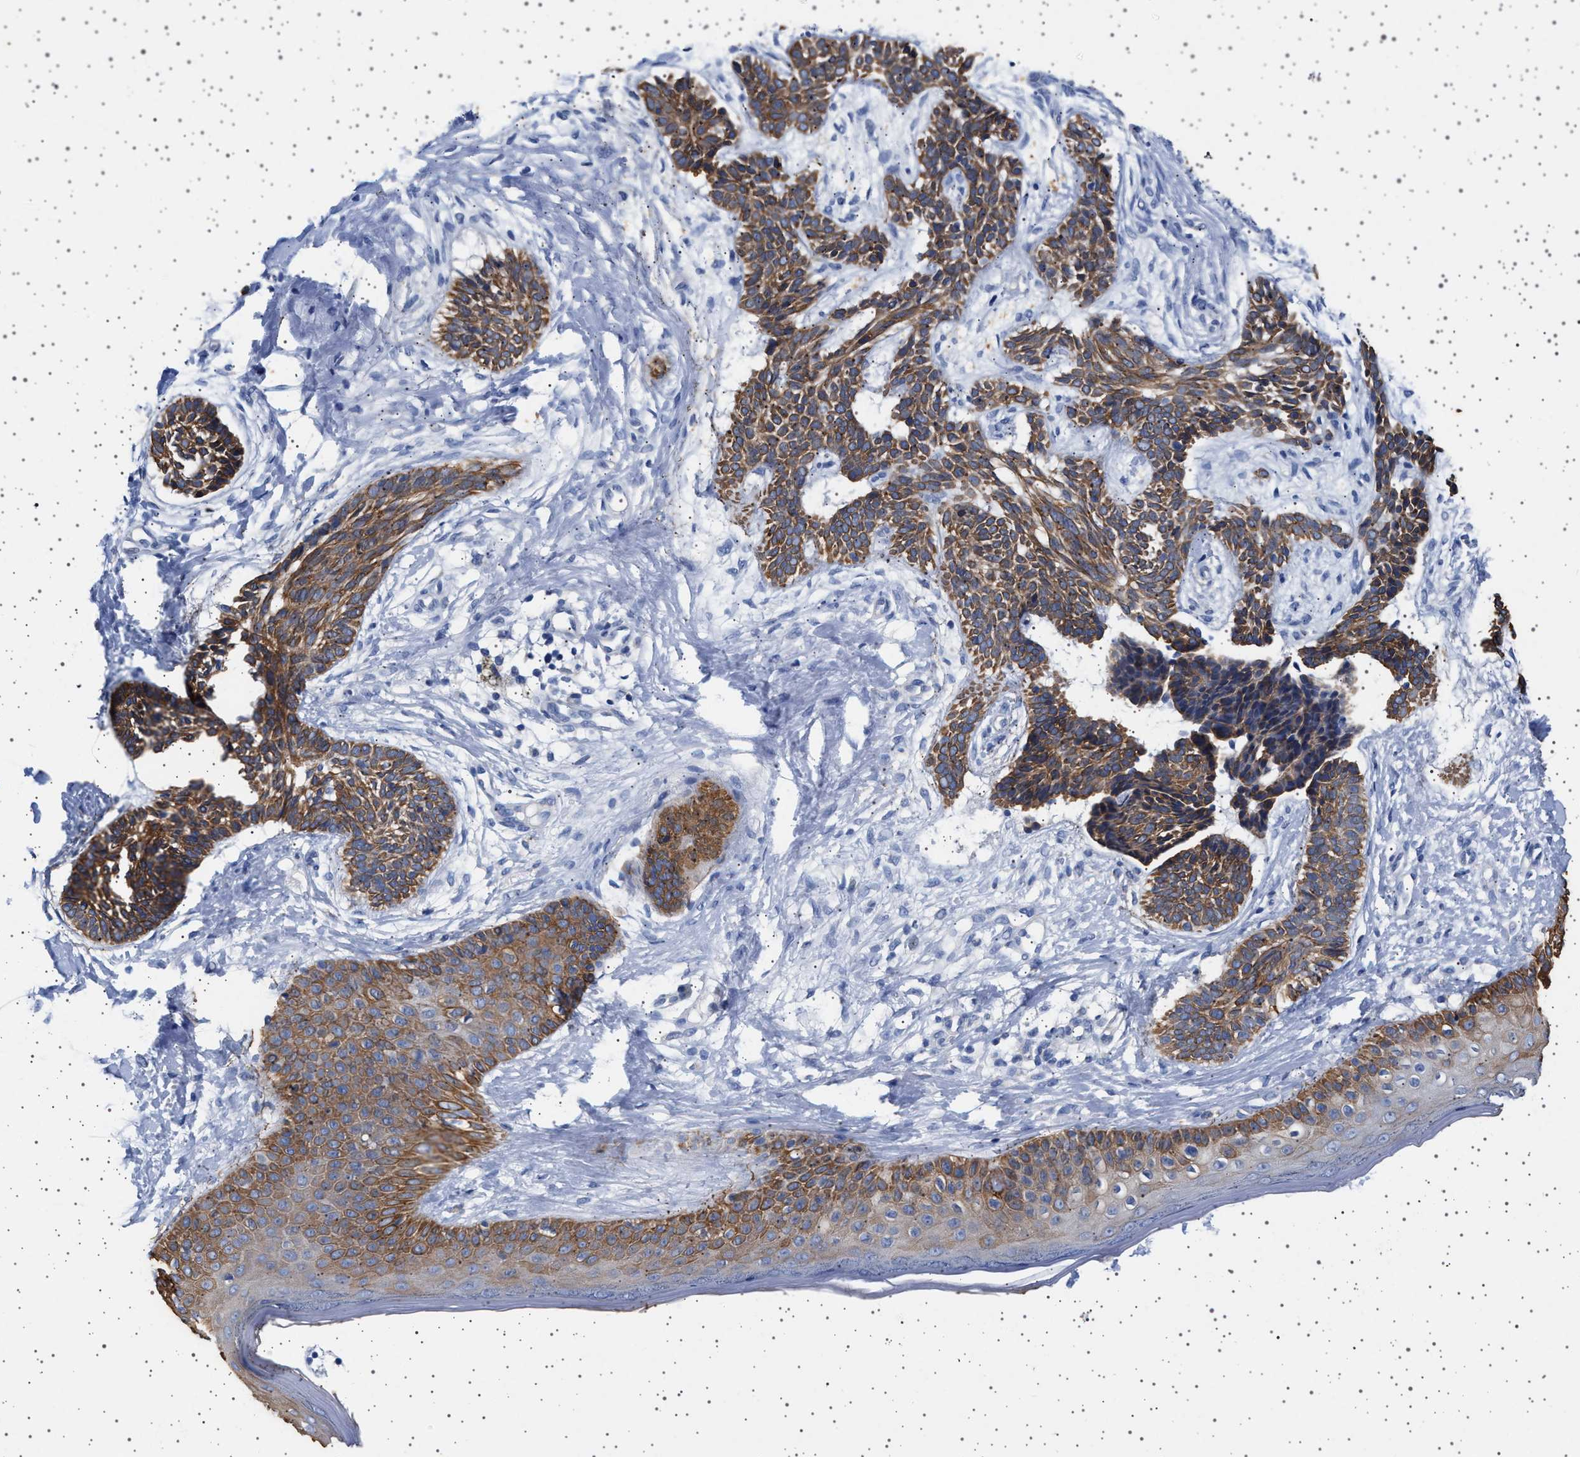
{"staining": {"intensity": "moderate", "quantity": ">75%", "location": "cytoplasmic/membranous"}, "tissue": "skin cancer", "cell_type": "Tumor cells", "image_type": "cancer", "snomed": [{"axis": "morphology", "description": "Normal tissue, NOS"}, {"axis": "morphology", "description": "Basal cell carcinoma"}, {"axis": "topography", "description": "Skin"}], "caption": "Protein expression analysis of skin basal cell carcinoma exhibits moderate cytoplasmic/membranous positivity in approximately >75% of tumor cells.", "gene": "TRMT10B", "patient": {"sex": "male", "age": 63}}